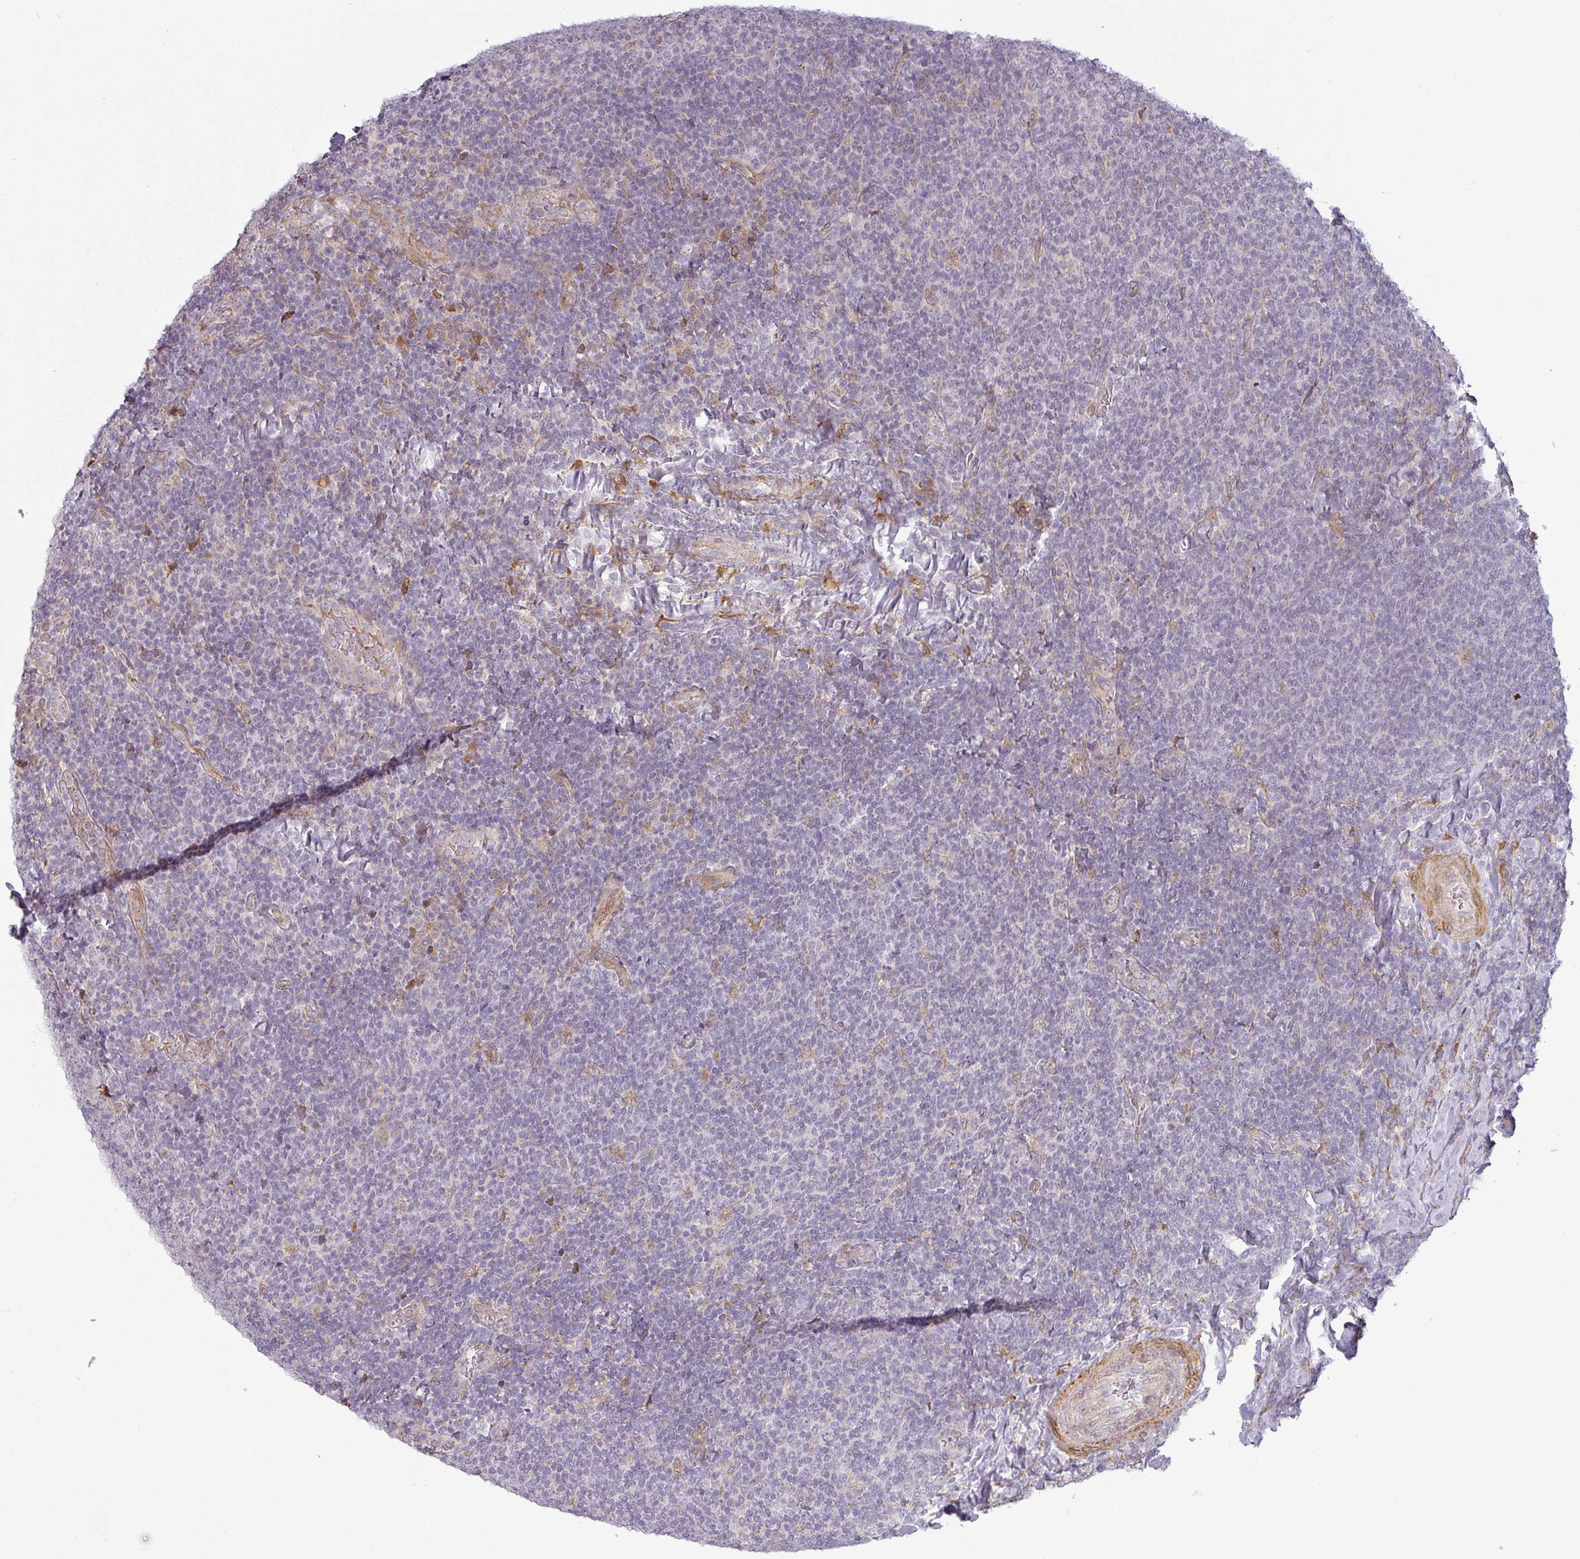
{"staining": {"intensity": "negative", "quantity": "none", "location": "none"}, "tissue": "lymphoma", "cell_type": "Tumor cells", "image_type": "cancer", "snomed": [{"axis": "morphology", "description": "Malignant lymphoma, non-Hodgkin's type, Low grade"}, {"axis": "topography", "description": "Lymph node"}], "caption": "High magnification brightfield microscopy of malignant lymphoma, non-Hodgkin's type (low-grade) stained with DAB (brown) and counterstained with hematoxylin (blue): tumor cells show no significant staining.", "gene": "CCDC144A", "patient": {"sex": "male", "age": 52}}